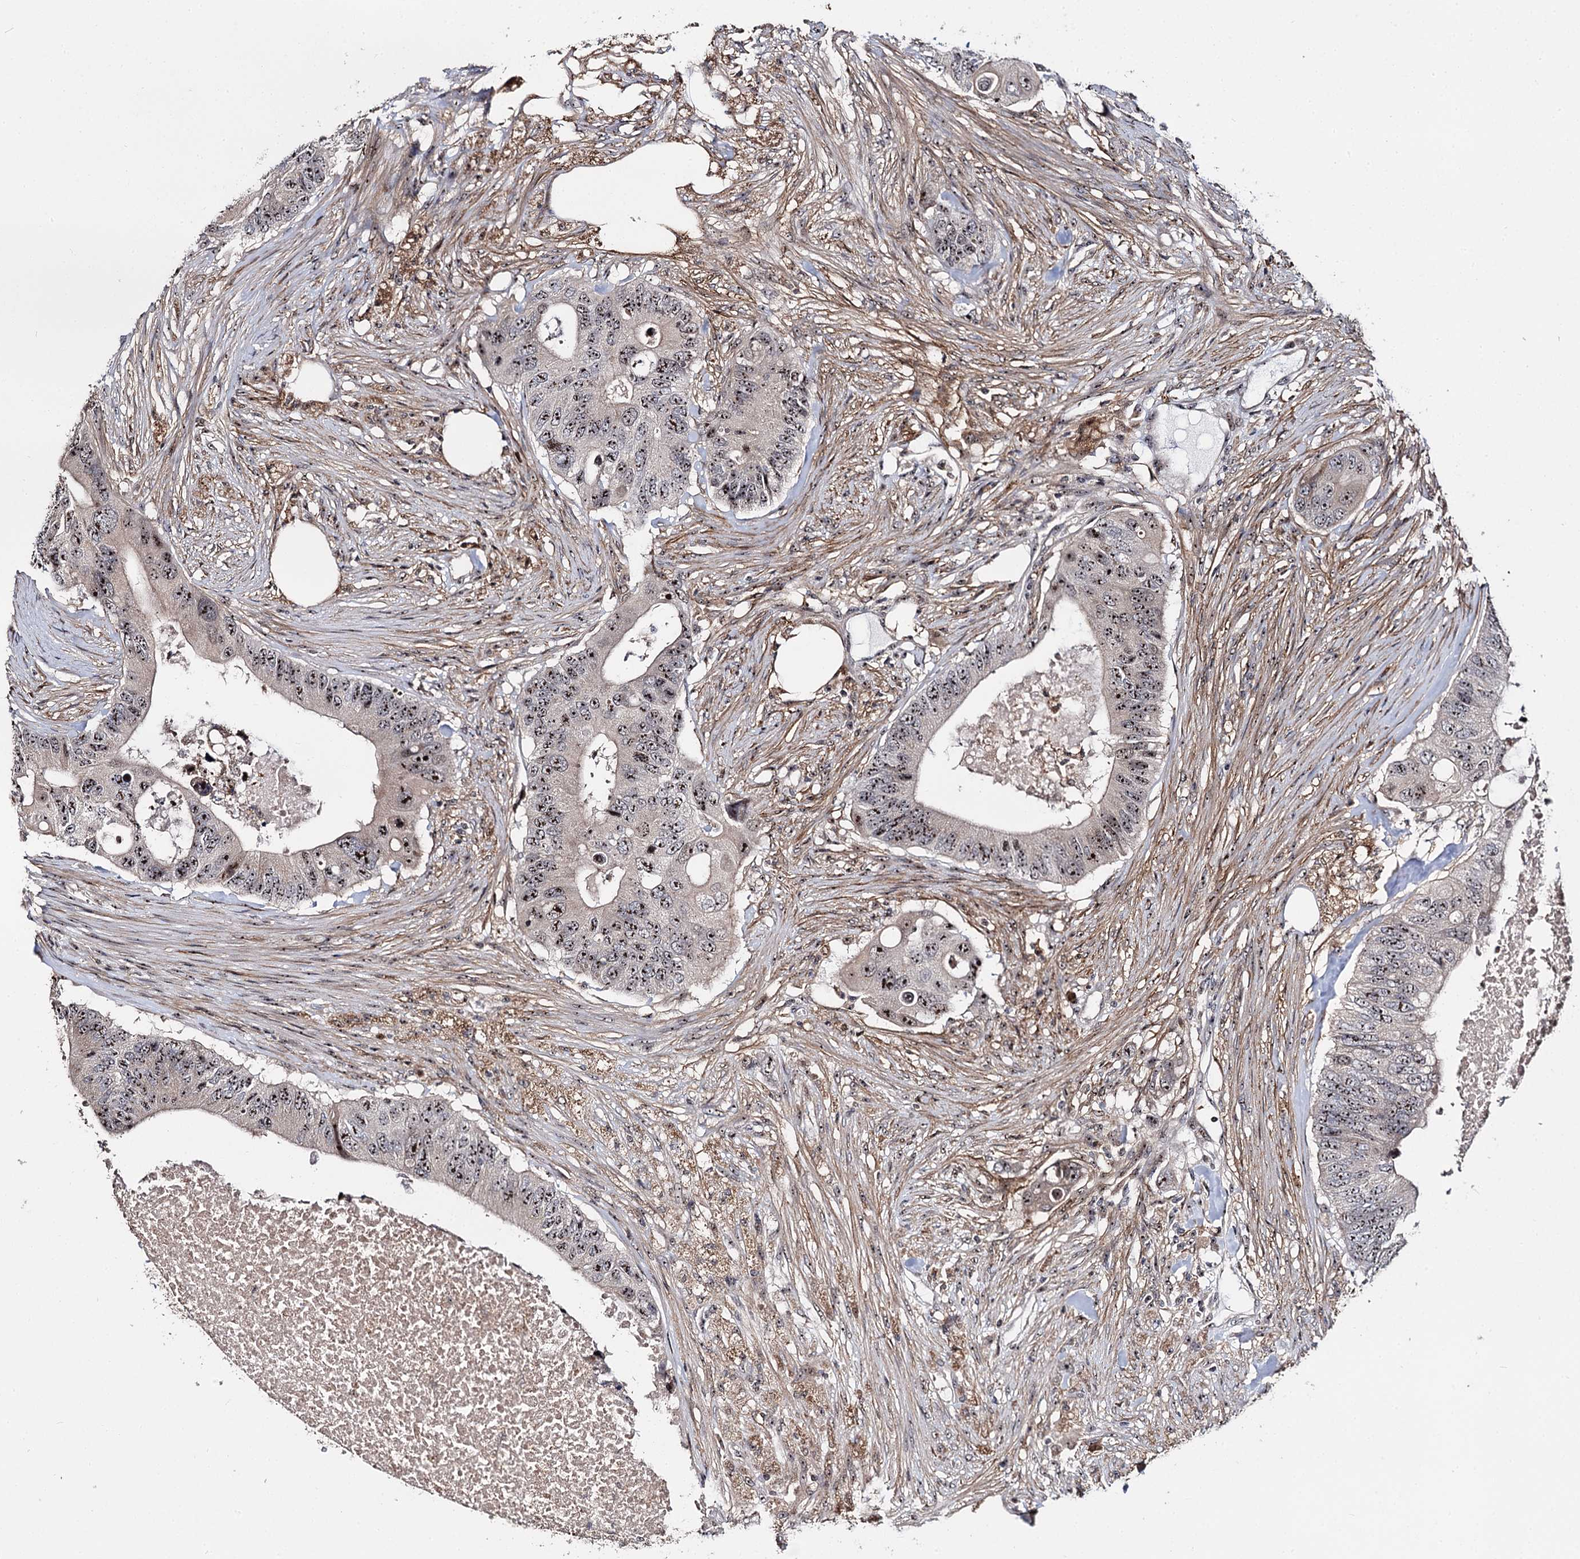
{"staining": {"intensity": "moderate", "quantity": ">75%", "location": "nuclear"}, "tissue": "colorectal cancer", "cell_type": "Tumor cells", "image_type": "cancer", "snomed": [{"axis": "morphology", "description": "Adenocarcinoma, NOS"}, {"axis": "topography", "description": "Colon"}], "caption": "A high-resolution photomicrograph shows immunohistochemistry staining of colorectal cancer, which displays moderate nuclear expression in about >75% of tumor cells.", "gene": "SUPT20H", "patient": {"sex": "male", "age": 71}}